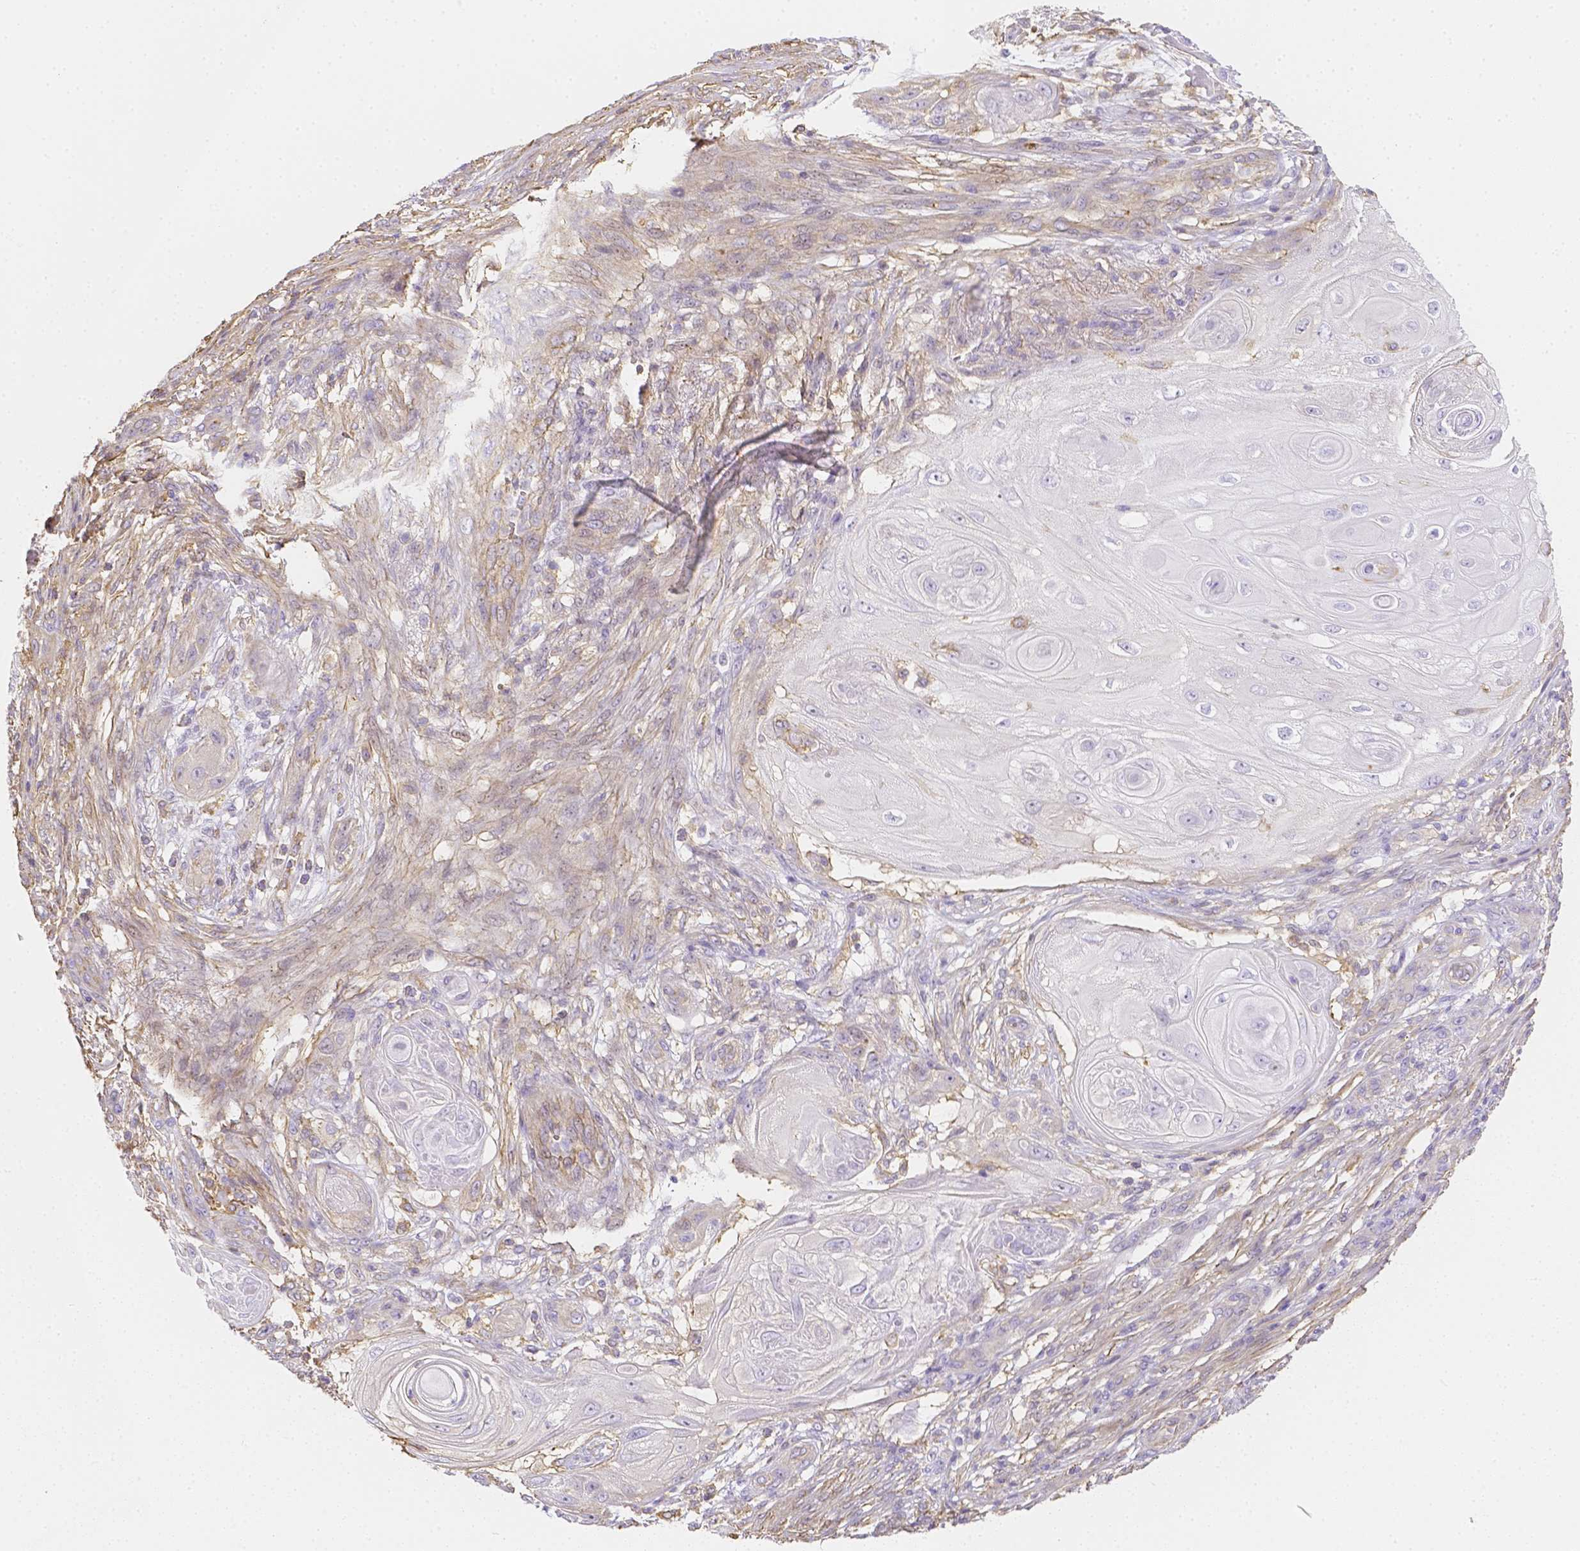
{"staining": {"intensity": "negative", "quantity": "none", "location": "none"}, "tissue": "skin cancer", "cell_type": "Tumor cells", "image_type": "cancer", "snomed": [{"axis": "morphology", "description": "Squamous cell carcinoma, NOS"}, {"axis": "topography", "description": "Skin"}], "caption": "Image shows no protein positivity in tumor cells of skin cancer tissue.", "gene": "ASAH2", "patient": {"sex": "male", "age": 62}}